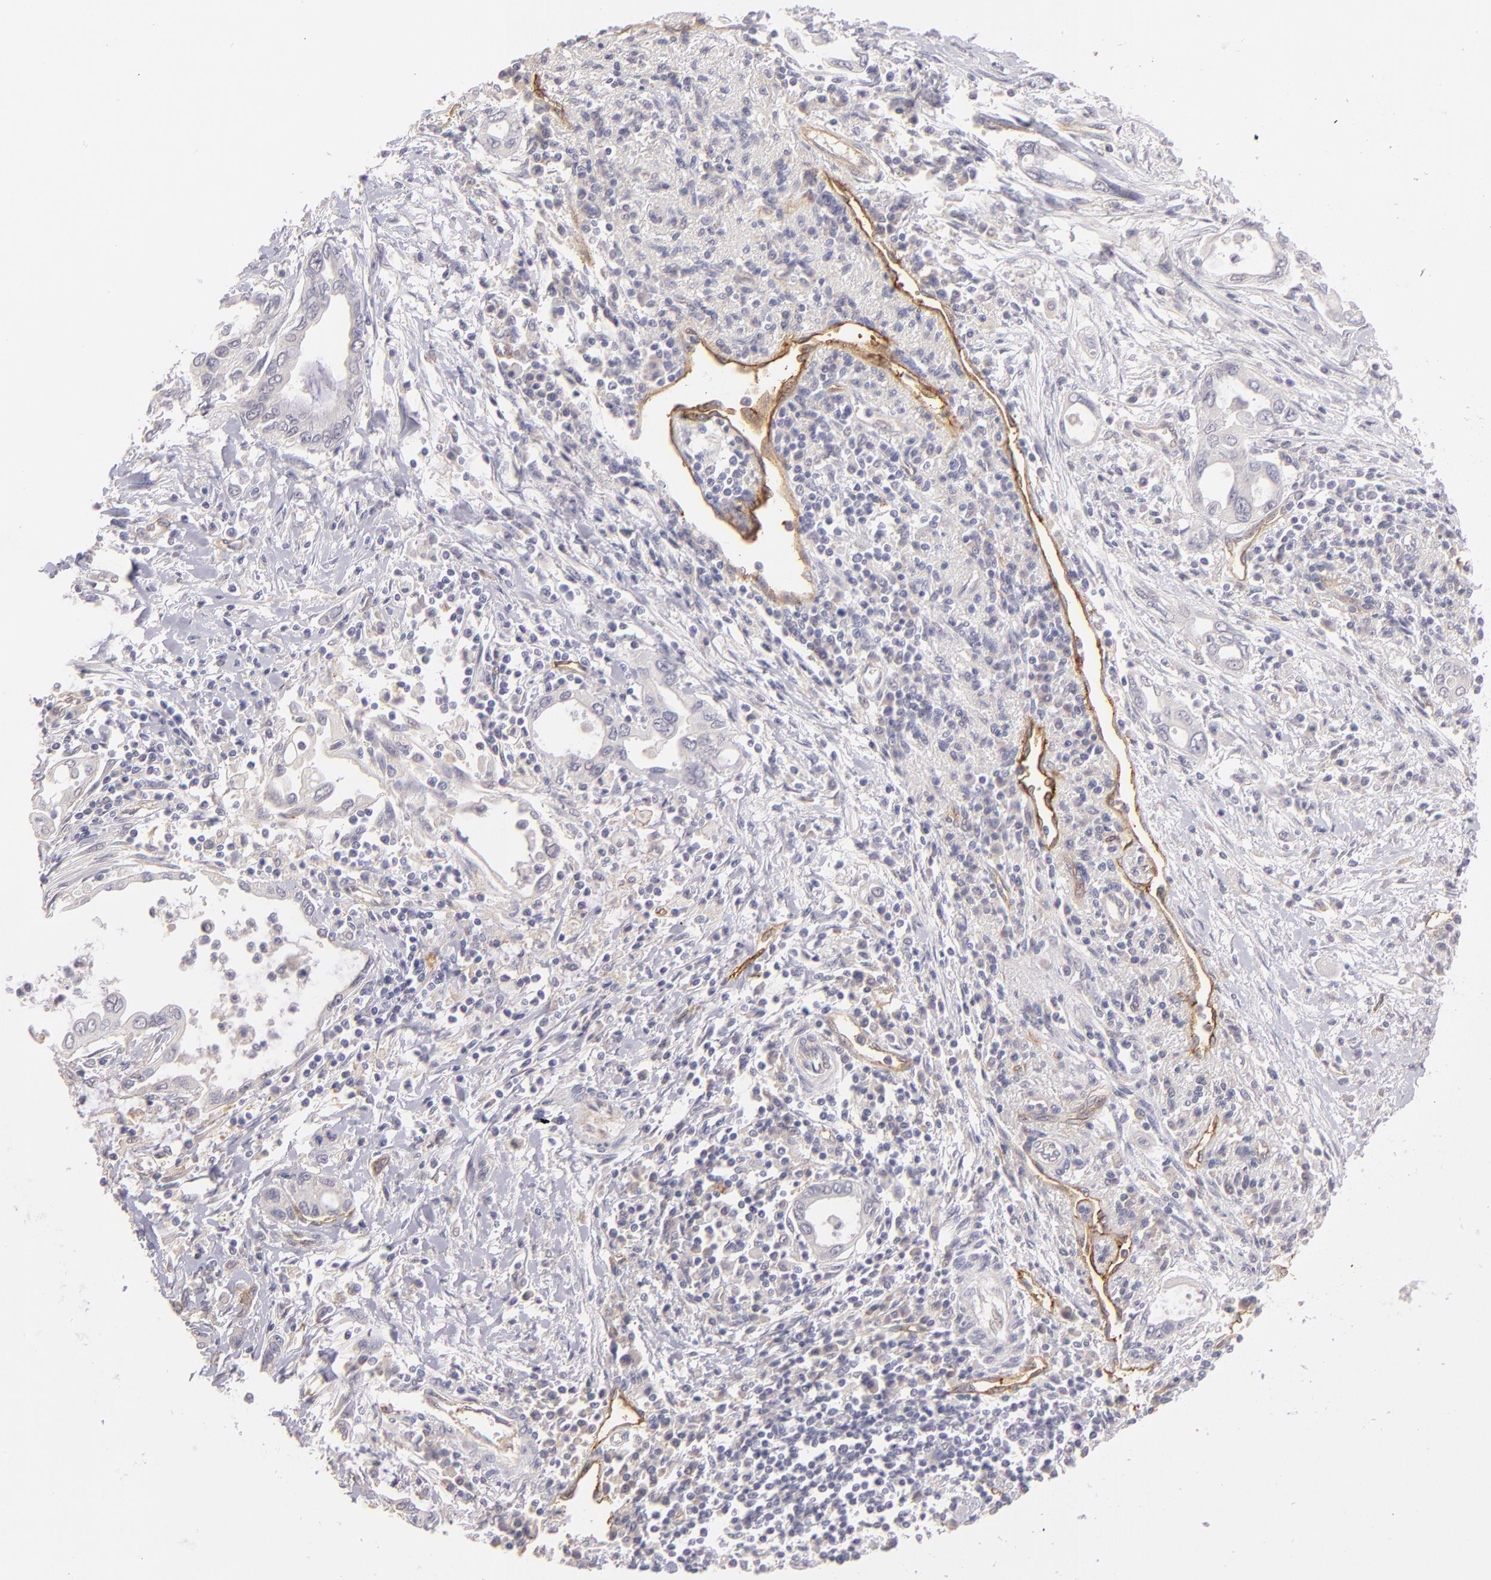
{"staining": {"intensity": "negative", "quantity": "none", "location": "none"}, "tissue": "pancreatic cancer", "cell_type": "Tumor cells", "image_type": "cancer", "snomed": [{"axis": "morphology", "description": "Adenocarcinoma, NOS"}, {"axis": "topography", "description": "Pancreas"}], "caption": "A high-resolution micrograph shows immunohistochemistry staining of pancreatic cancer (adenocarcinoma), which shows no significant positivity in tumor cells. (DAB (3,3'-diaminobenzidine) immunohistochemistry (IHC) visualized using brightfield microscopy, high magnification).", "gene": "THBD", "patient": {"sex": "female", "age": 57}}